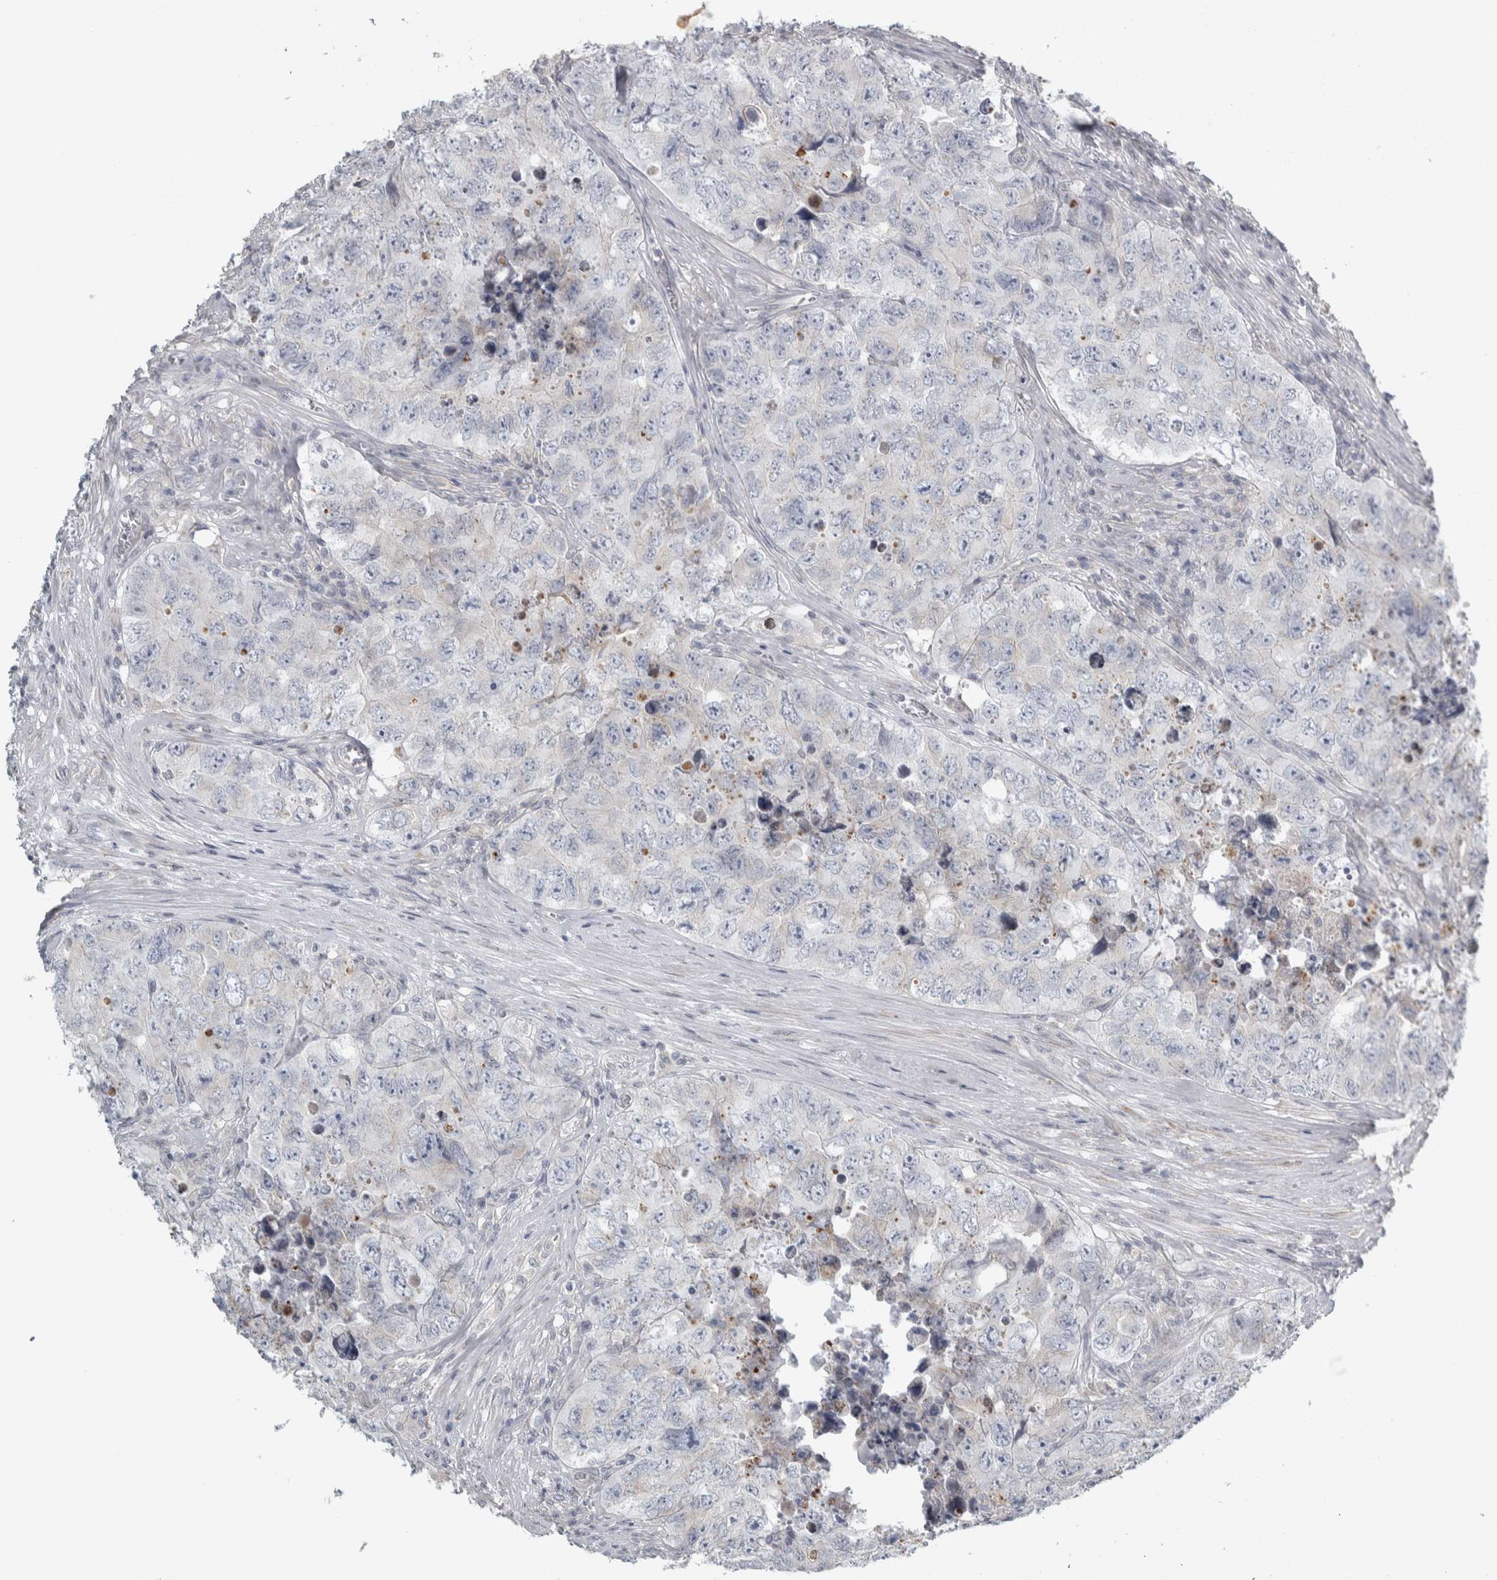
{"staining": {"intensity": "negative", "quantity": "none", "location": "none"}, "tissue": "testis cancer", "cell_type": "Tumor cells", "image_type": "cancer", "snomed": [{"axis": "morphology", "description": "Seminoma, NOS"}, {"axis": "morphology", "description": "Carcinoma, Embryonal, NOS"}, {"axis": "topography", "description": "Testis"}], "caption": "Seminoma (testis) was stained to show a protein in brown. There is no significant positivity in tumor cells.", "gene": "SIGMAR1", "patient": {"sex": "male", "age": 43}}